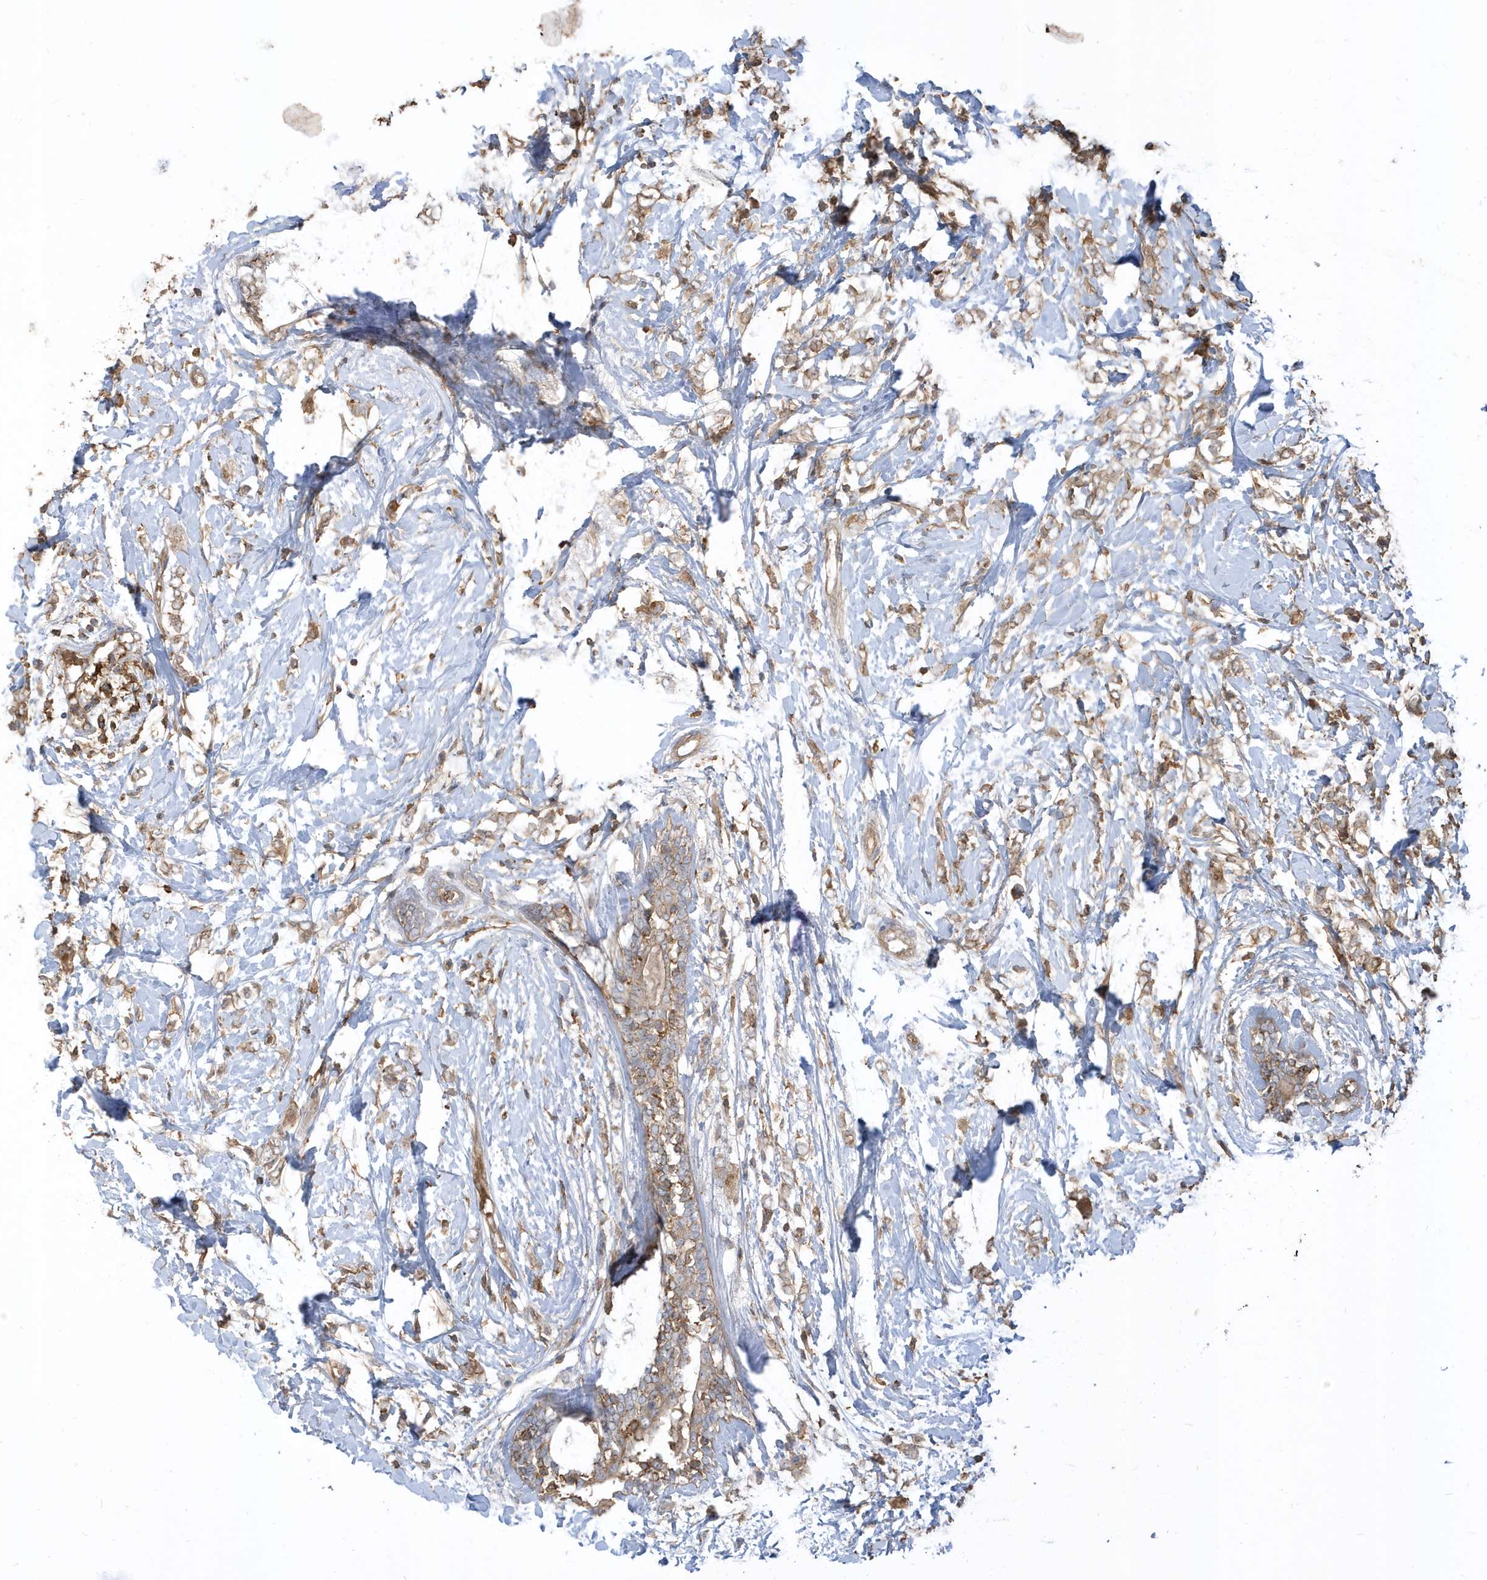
{"staining": {"intensity": "weak", "quantity": ">75%", "location": "cytoplasmic/membranous"}, "tissue": "breast cancer", "cell_type": "Tumor cells", "image_type": "cancer", "snomed": [{"axis": "morphology", "description": "Normal tissue, NOS"}, {"axis": "morphology", "description": "Lobular carcinoma"}, {"axis": "topography", "description": "Breast"}], "caption": "A high-resolution photomicrograph shows immunohistochemistry (IHC) staining of breast cancer (lobular carcinoma), which demonstrates weak cytoplasmic/membranous positivity in approximately >75% of tumor cells. The staining was performed using DAB to visualize the protein expression in brown, while the nuclei were stained in blue with hematoxylin (Magnification: 20x).", "gene": "ZBTB8A", "patient": {"sex": "female", "age": 47}}